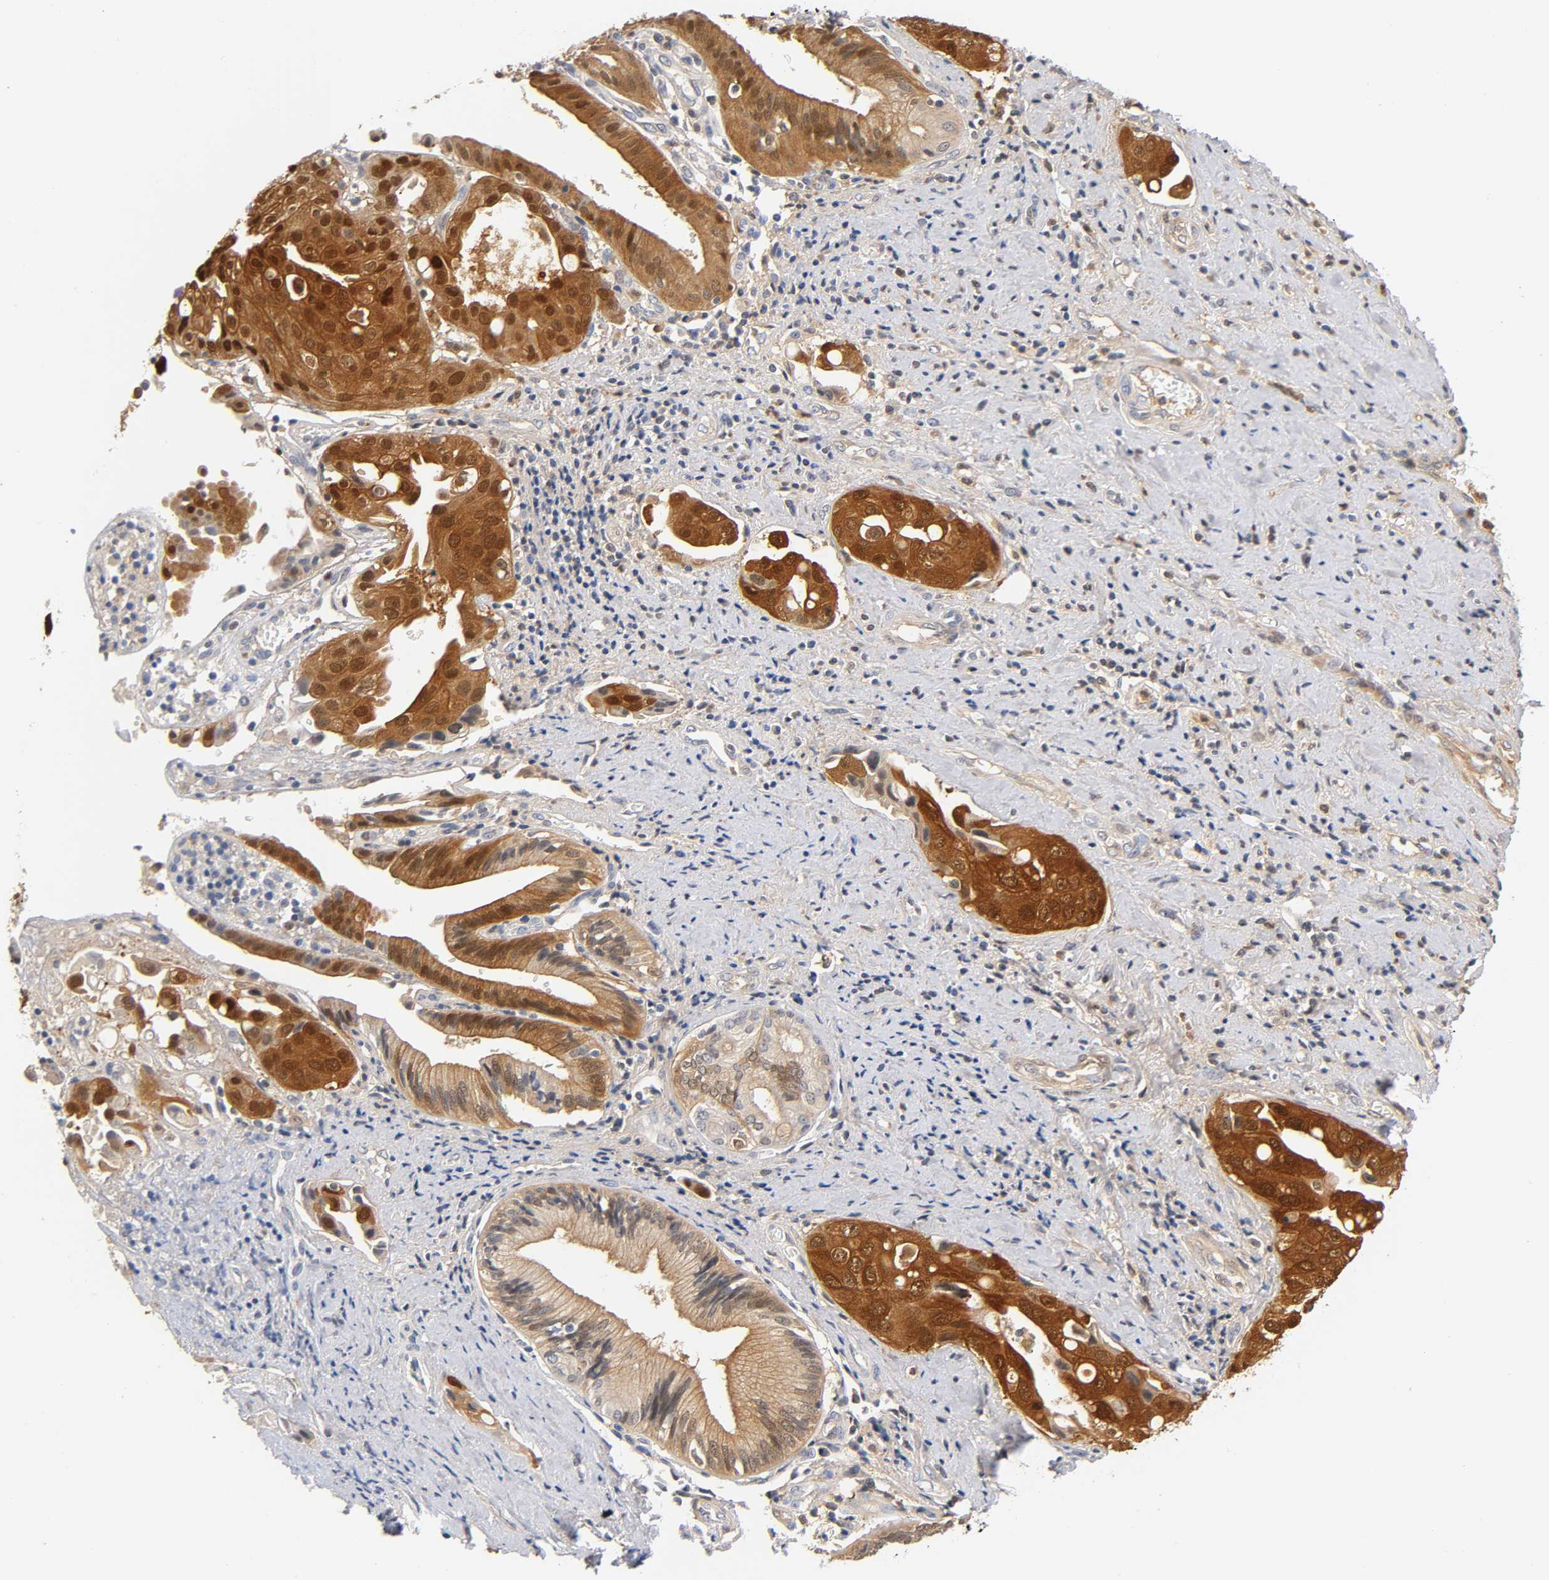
{"staining": {"intensity": "strong", "quantity": ">75%", "location": "cytoplasmic/membranous,nuclear"}, "tissue": "pancreatic cancer", "cell_type": "Tumor cells", "image_type": "cancer", "snomed": [{"axis": "morphology", "description": "Adenocarcinoma, NOS"}, {"axis": "topography", "description": "Pancreas"}], "caption": "A high amount of strong cytoplasmic/membranous and nuclear positivity is seen in approximately >75% of tumor cells in adenocarcinoma (pancreatic) tissue. The staining was performed using DAB to visualize the protein expression in brown, while the nuclei were stained in blue with hematoxylin (Magnification: 20x).", "gene": "IL18", "patient": {"sex": "female", "age": 60}}